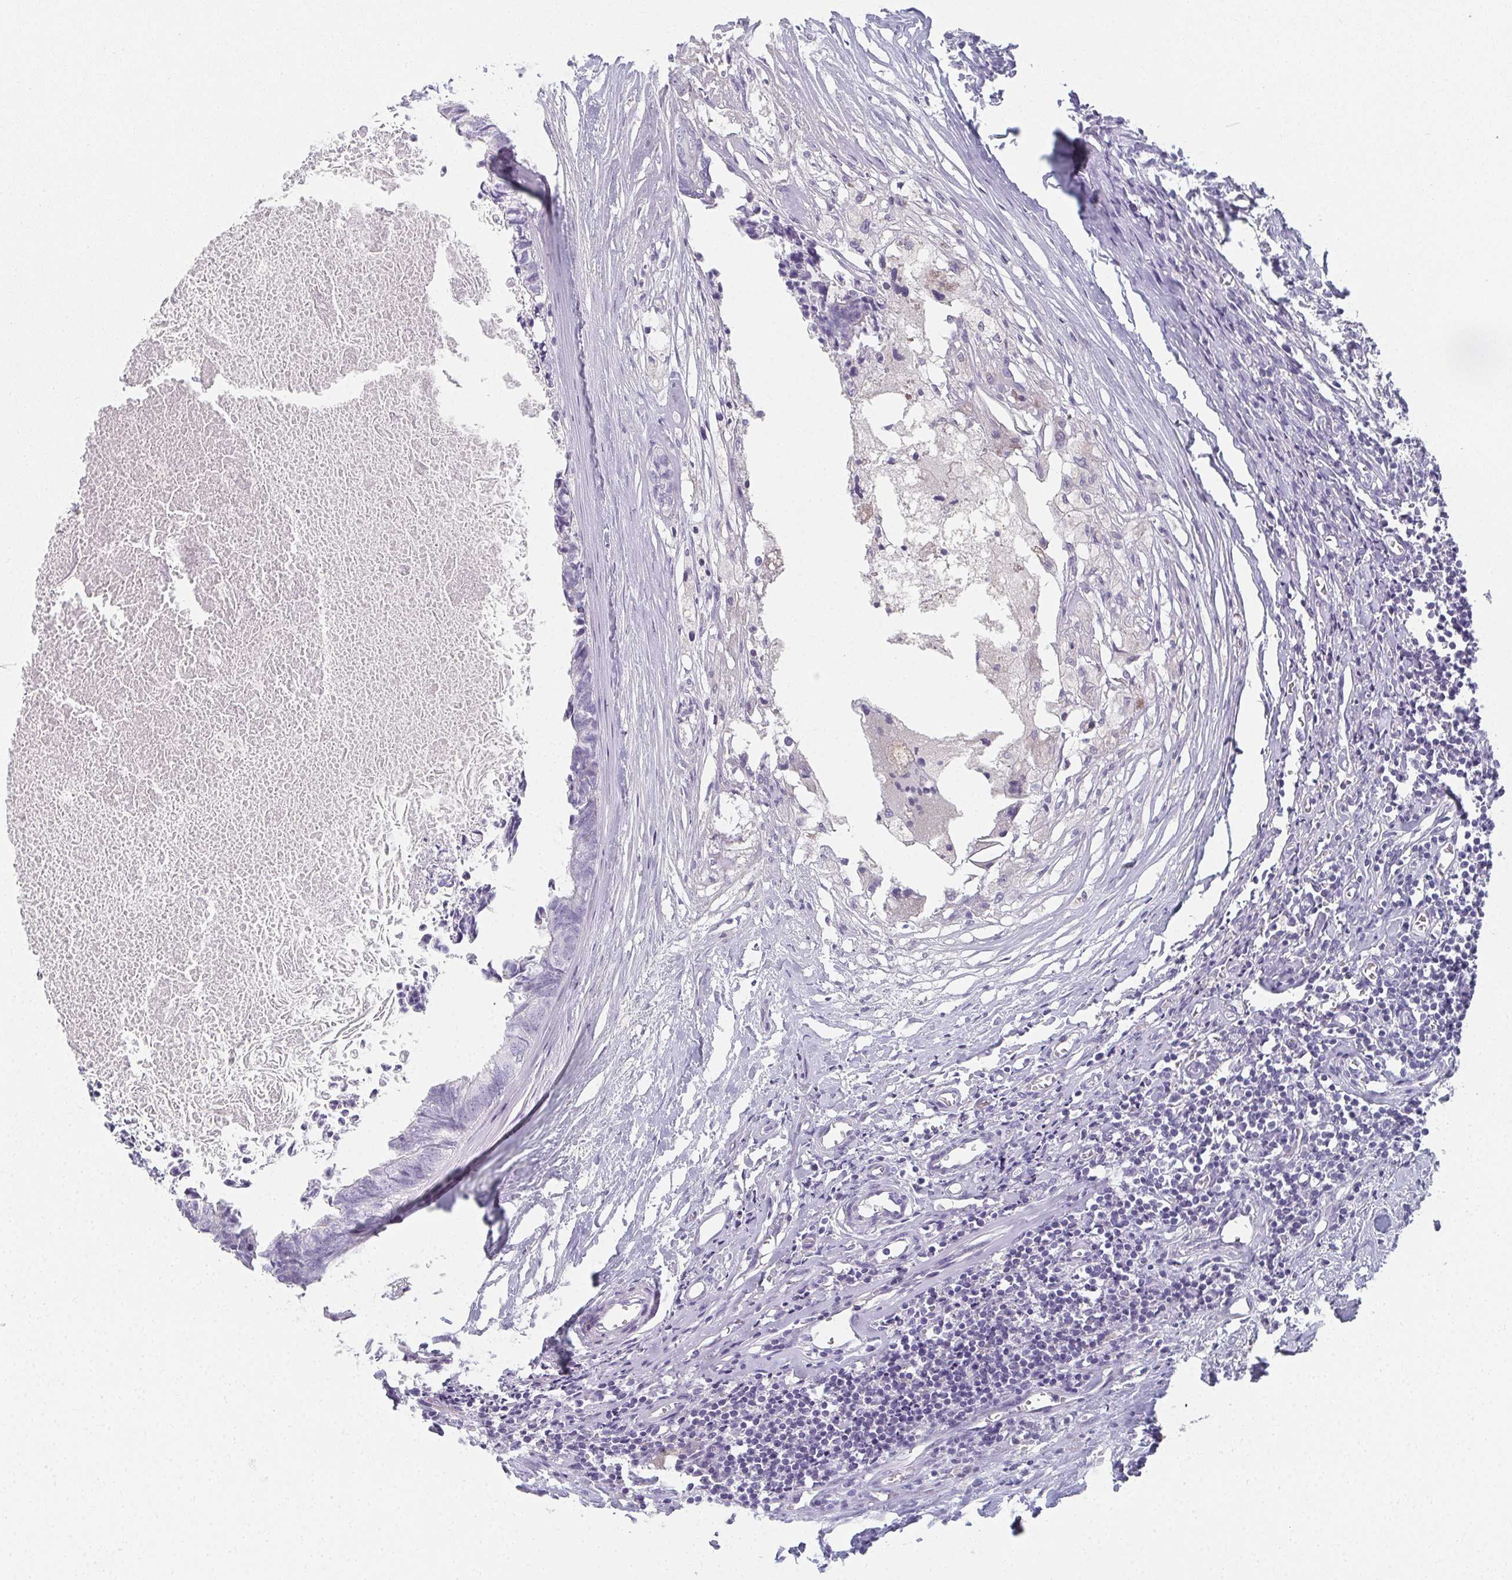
{"staining": {"intensity": "negative", "quantity": "none", "location": "none"}, "tissue": "colorectal cancer", "cell_type": "Tumor cells", "image_type": "cancer", "snomed": [{"axis": "morphology", "description": "Adenocarcinoma, NOS"}, {"axis": "topography", "description": "Colon"}, {"axis": "topography", "description": "Rectum"}], "caption": "Colorectal cancer (adenocarcinoma) was stained to show a protein in brown. There is no significant expression in tumor cells. (IHC, brightfield microscopy, high magnification).", "gene": "CAMKV", "patient": {"sex": "male", "age": 57}}